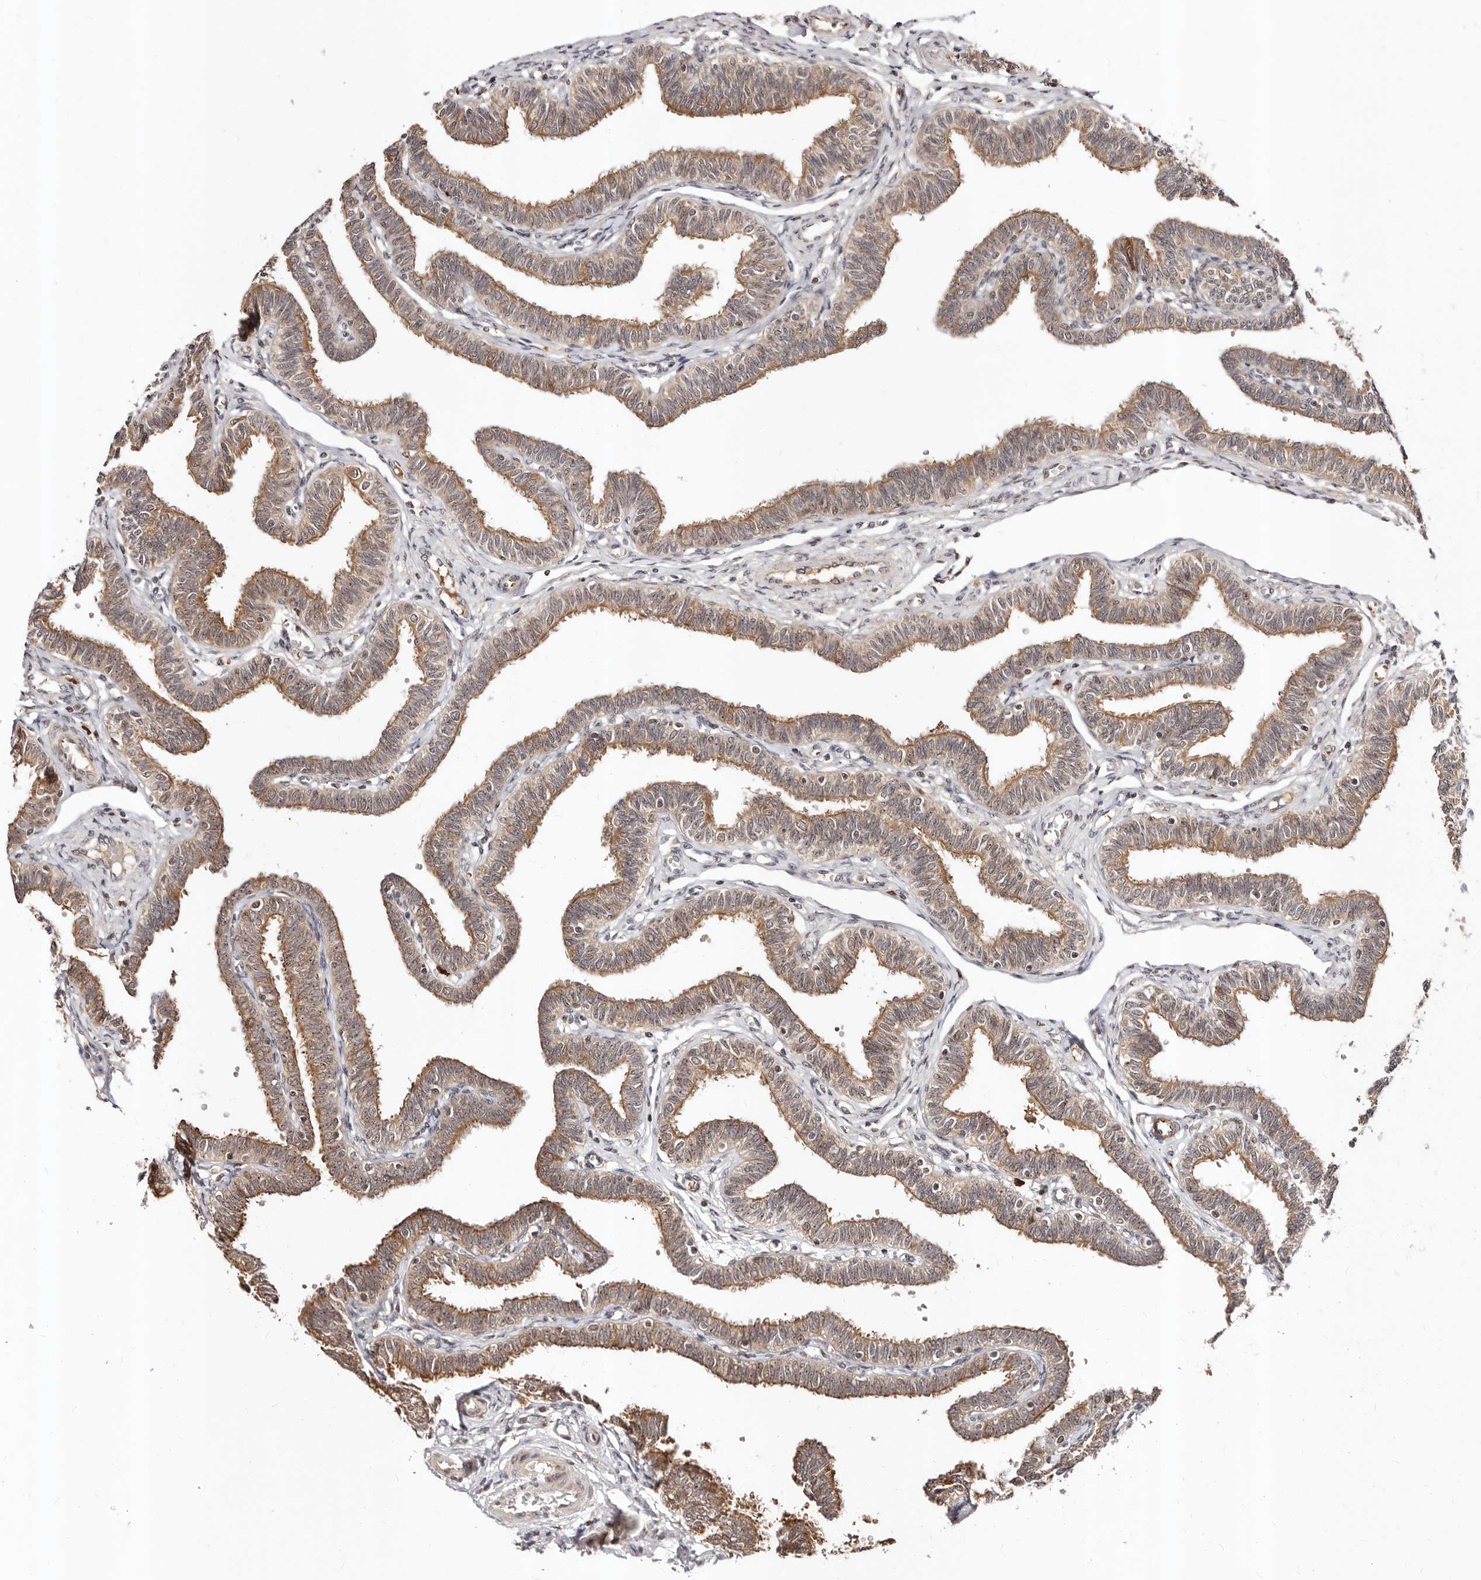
{"staining": {"intensity": "moderate", "quantity": ">75%", "location": "cytoplasmic/membranous,nuclear"}, "tissue": "fallopian tube", "cell_type": "Glandular cells", "image_type": "normal", "snomed": [{"axis": "morphology", "description": "Normal tissue, NOS"}, {"axis": "topography", "description": "Fallopian tube"}, {"axis": "topography", "description": "Ovary"}], "caption": "High-power microscopy captured an immunohistochemistry (IHC) photomicrograph of normal fallopian tube, revealing moderate cytoplasmic/membranous,nuclear expression in approximately >75% of glandular cells.", "gene": "APOL6", "patient": {"sex": "female", "age": 23}}